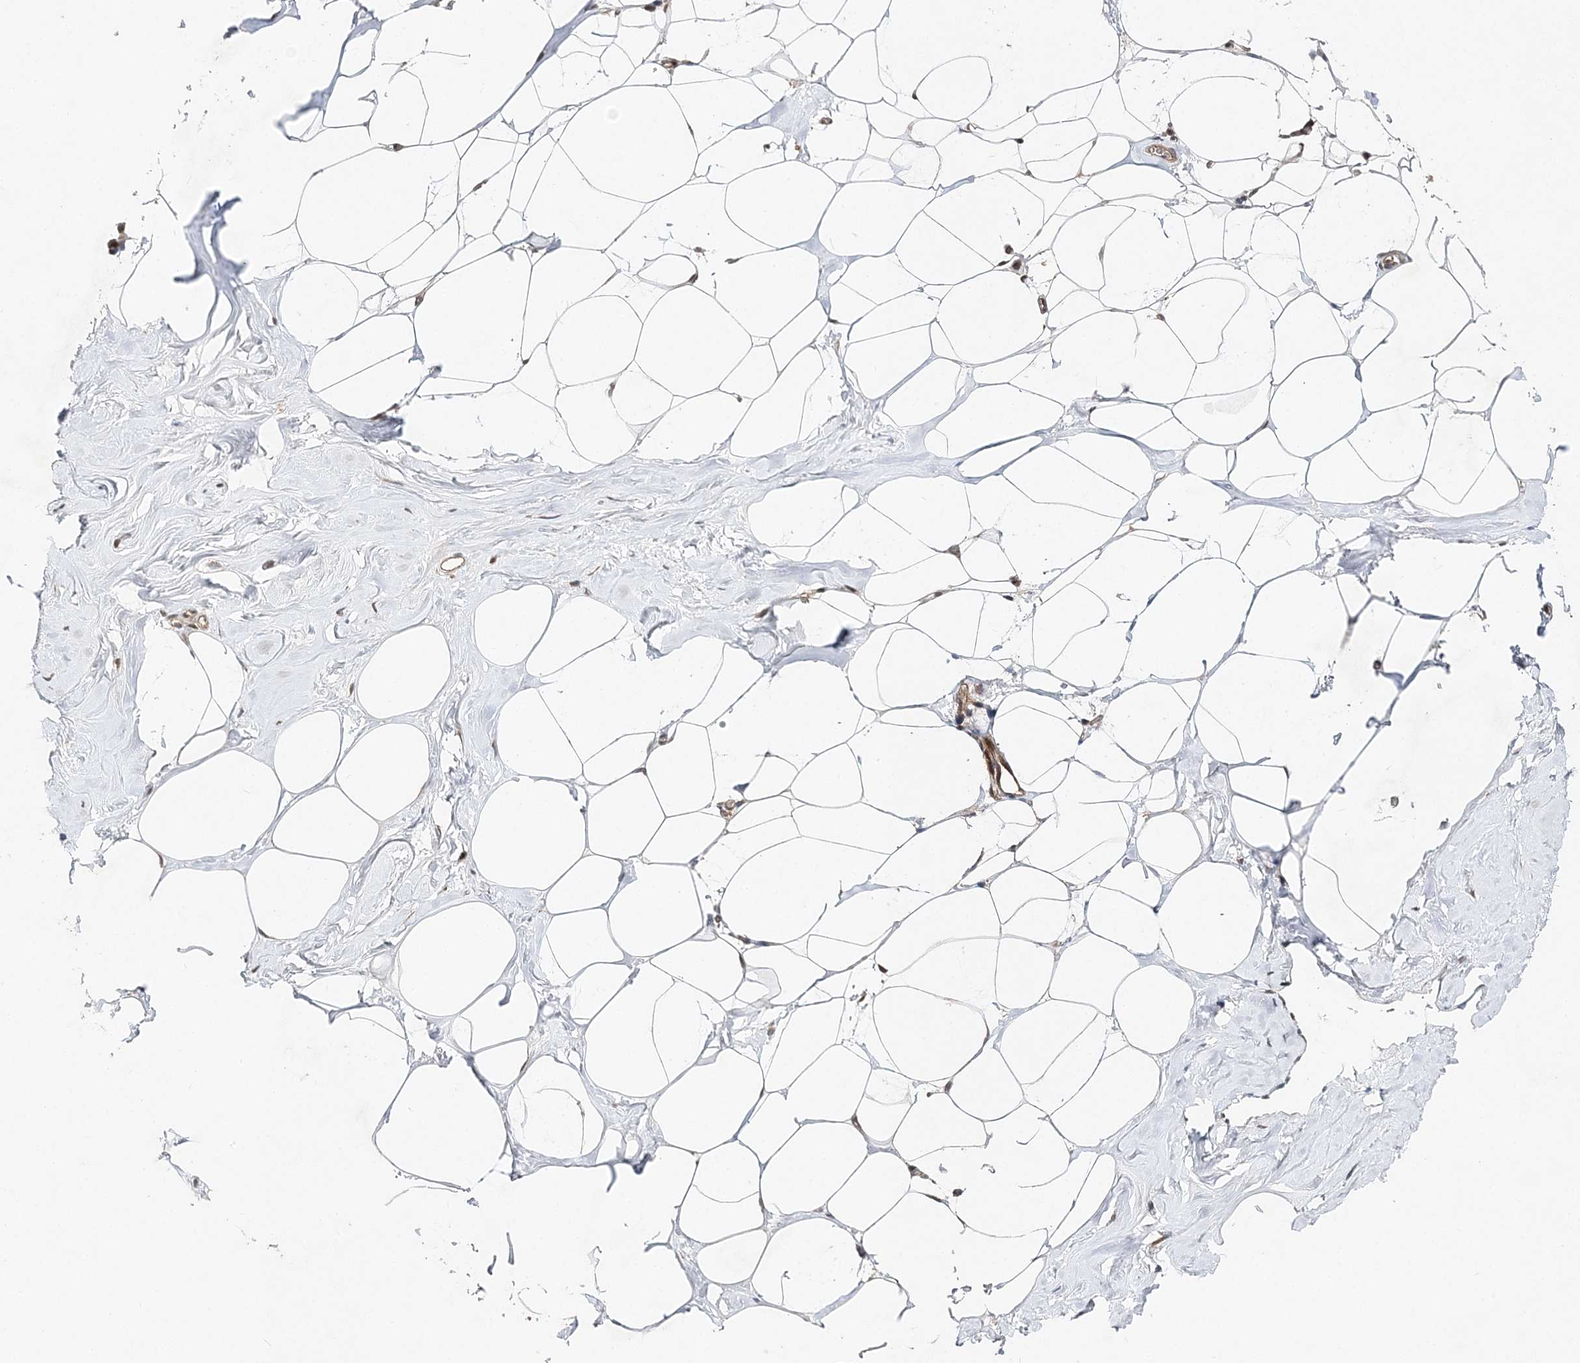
{"staining": {"intensity": "strong", "quantity": "25%-75%", "location": "cytoplasmic/membranous"}, "tissue": "adipose tissue", "cell_type": "Adipocytes", "image_type": "normal", "snomed": [{"axis": "morphology", "description": "Normal tissue, NOS"}, {"axis": "morphology", "description": "Fibrosis, NOS"}, {"axis": "topography", "description": "Breast"}, {"axis": "topography", "description": "Adipose tissue"}], "caption": "Protein expression analysis of normal human adipose tissue reveals strong cytoplasmic/membranous positivity in about 25%-75% of adipocytes. The staining was performed using DAB (3,3'-diaminobenzidine) to visualize the protein expression in brown, while the nuclei were stained in blue with hematoxylin (Magnification: 20x).", "gene": "NIF3L1", "patient": {"sex": "female", "age": 39}}